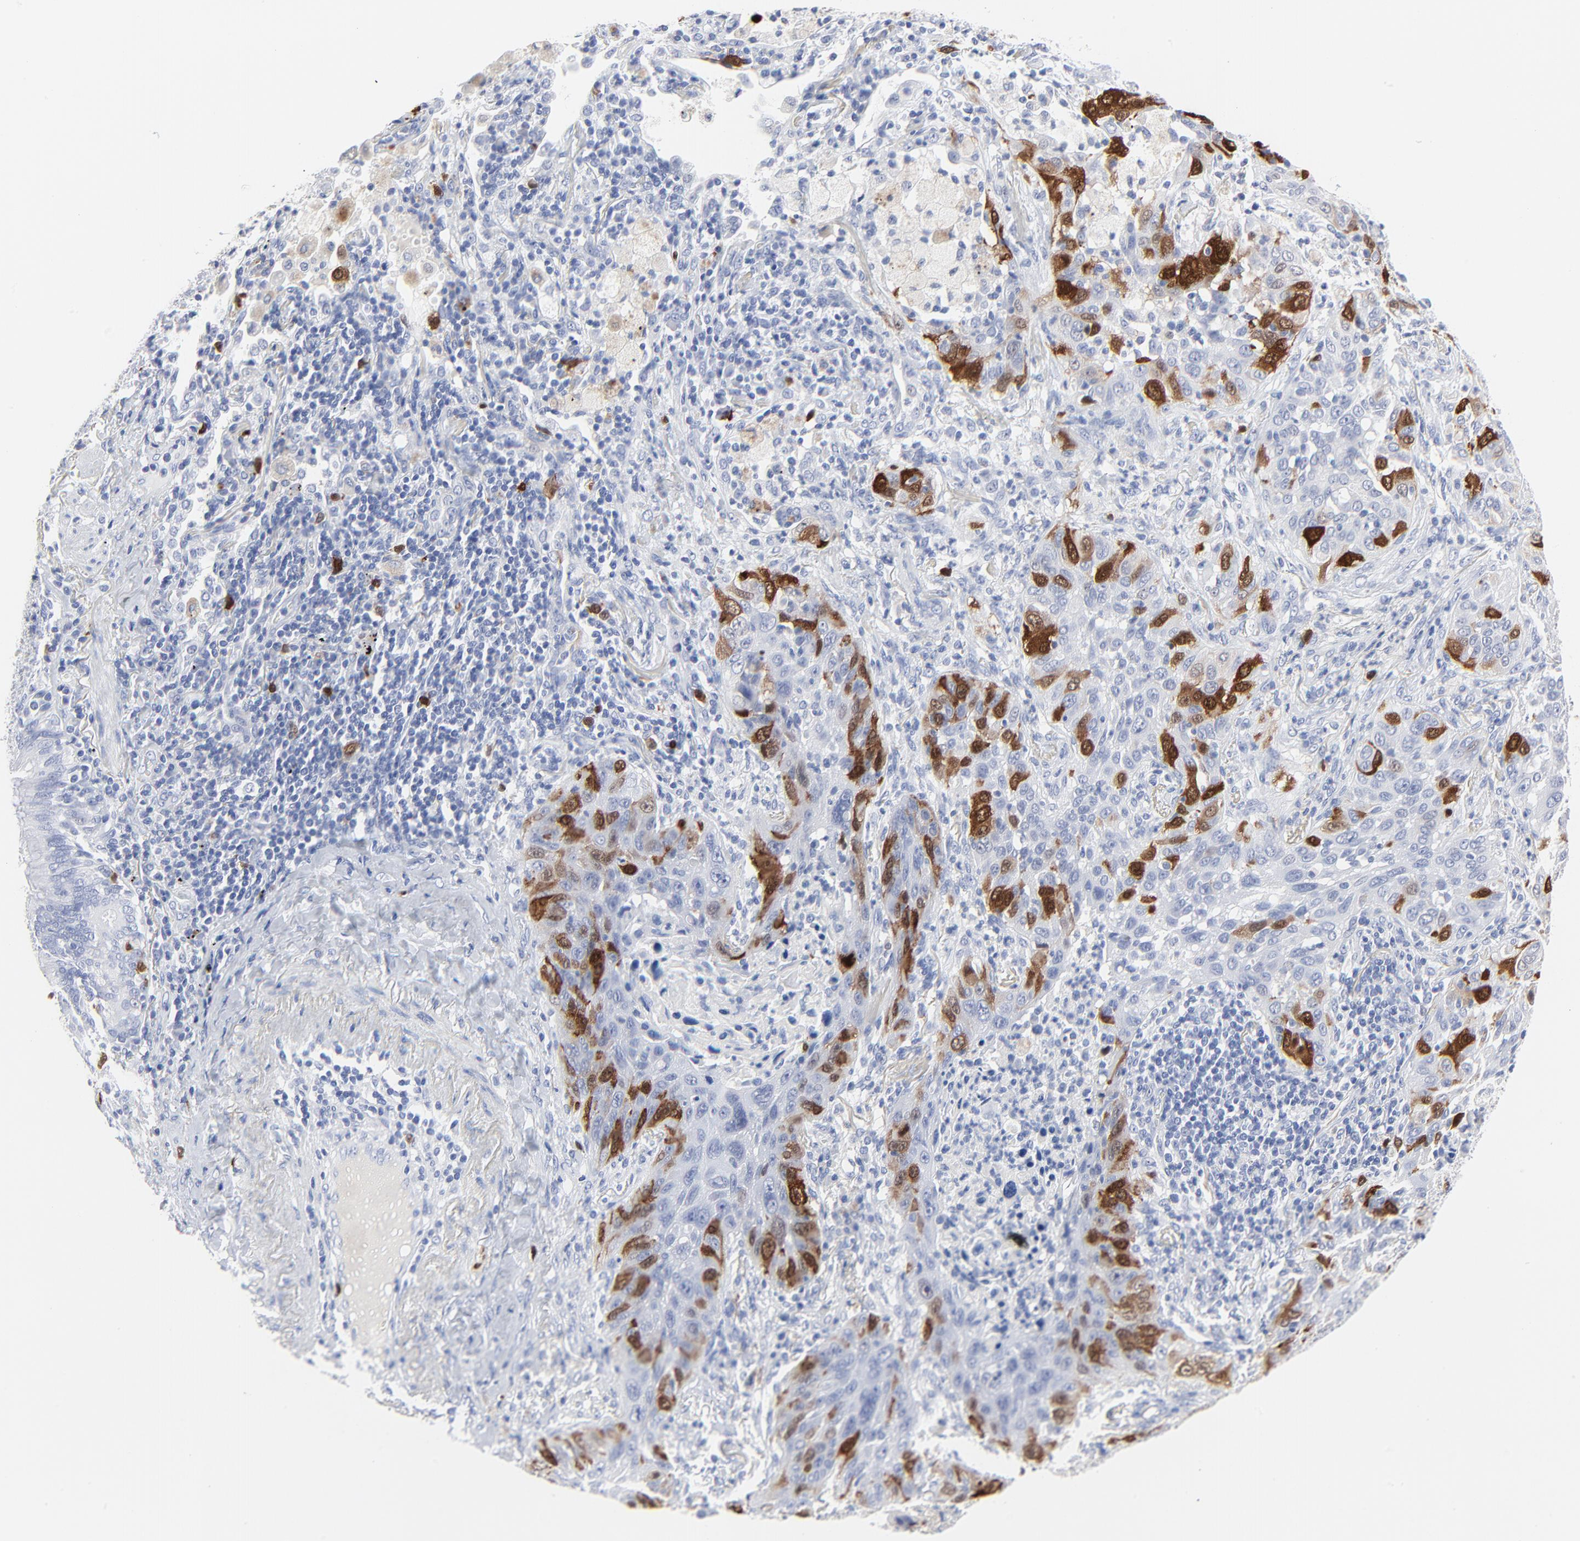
{"staining": {"intensity": "strong", "quantity": "25%-75%", "location": "cytoplasmic/membranous,nuclear"}, "tissue": "lung cancer", "cell_type": "Tumor cells", "image_type": "cancer", "snomed": [{"axis": "morphology", "description": "Squamous cell carcinoma, NOS"}, {"axis": "topography", "description": "Lung"}], "caption": "High-power microscopy captured an immunohistochemistry (IHC) image of lung squamous cell carcinoma, revealing strong cytoplasmic/membranous and nuclear staining in about 25%-75% of tumor cells.", "gene": "CDK1", "patient": {"sex": "female", "age": 67}}